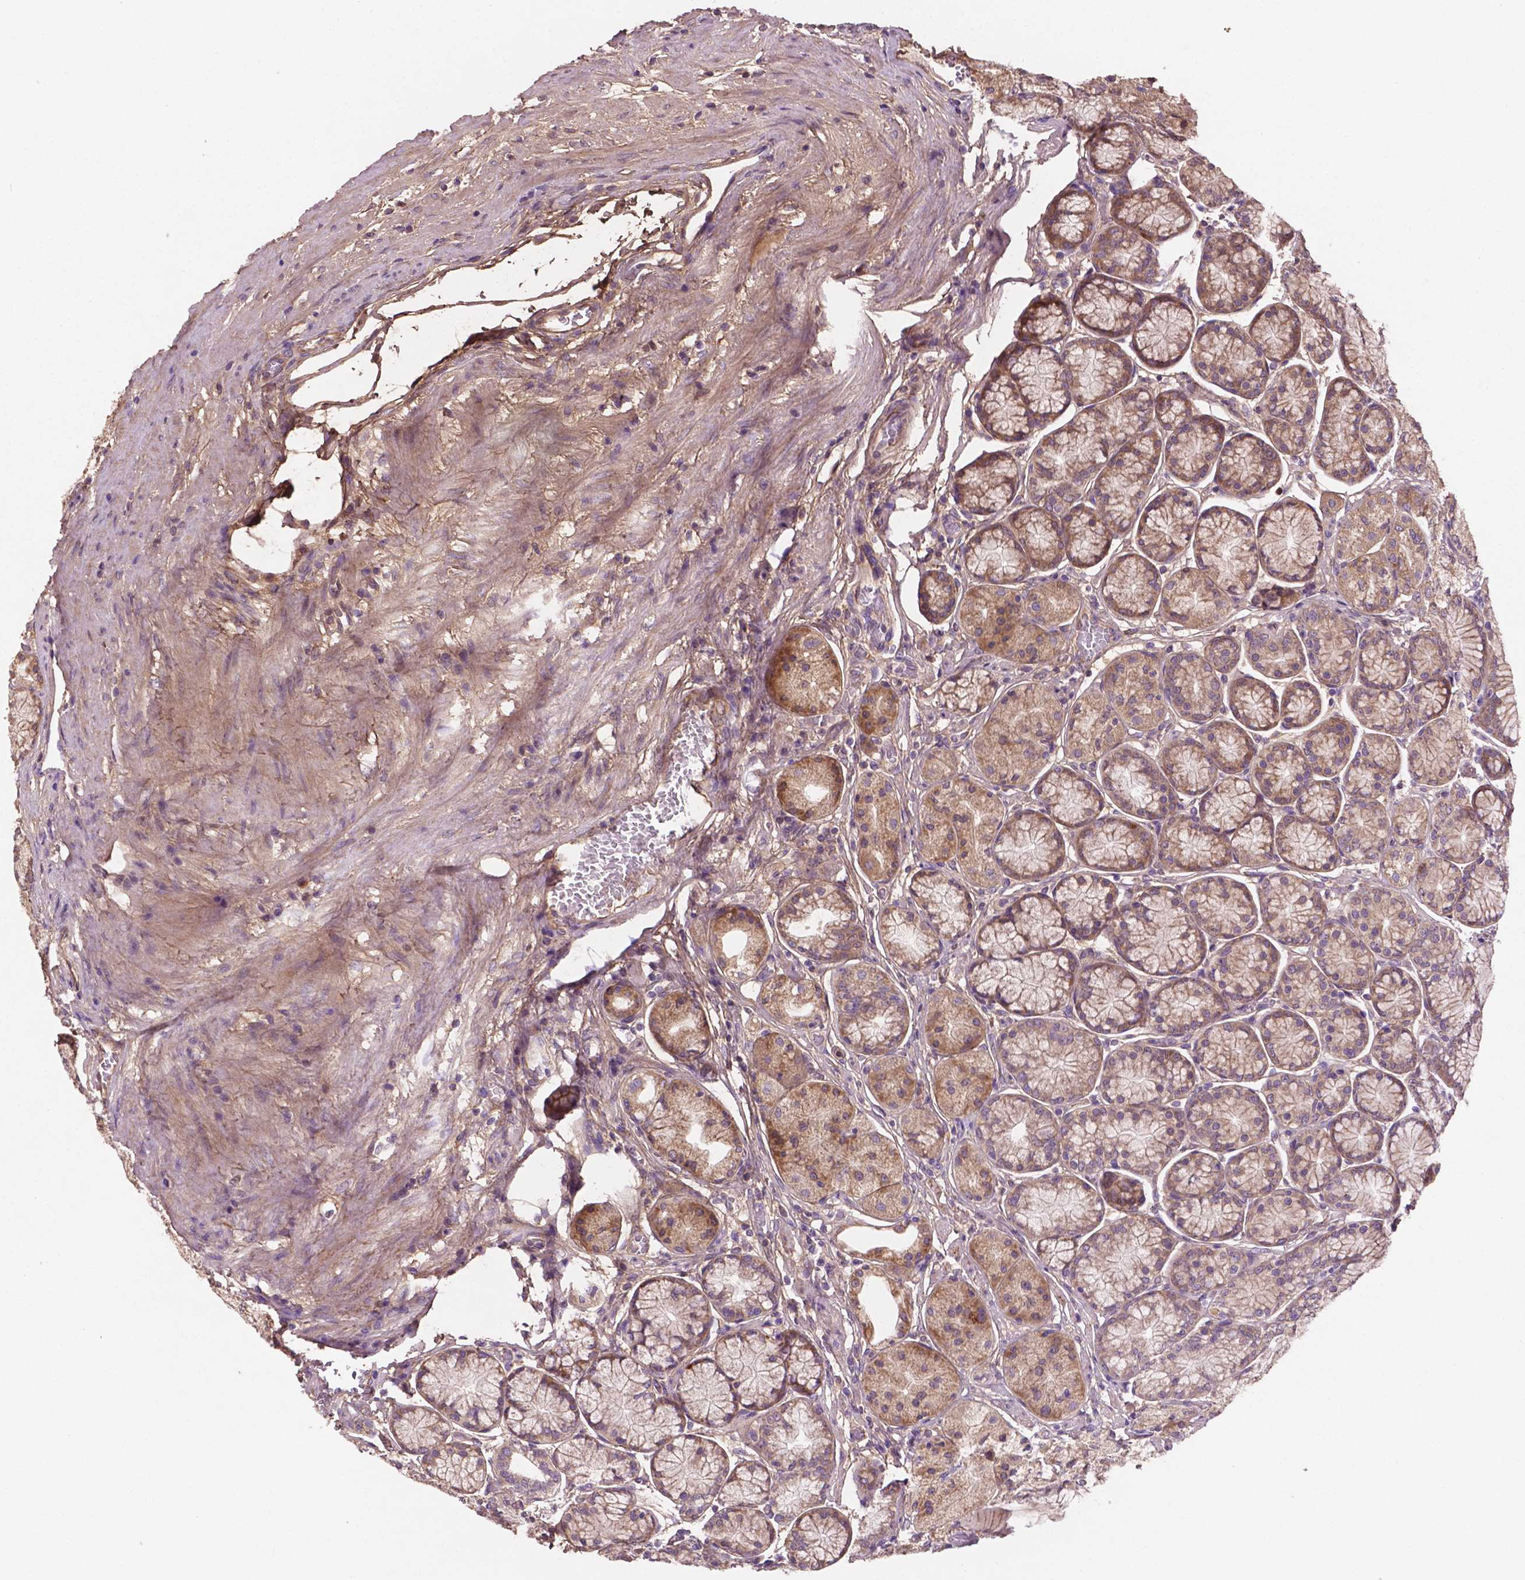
{"staining": {"intensity": "moderate", "quantity": ">75%", "location": "cytoplasmic/membranous"}, "tissue": "stomach", "cell_type": "Glandular cells", "image_type": "normal", "snomed": [{"axis": "morphology", "description": "Normal tissue, NOS"}, {"axis": "morphology", "description": "Adenocarcinoma, NOS"}, {"axis": "morphology", "description": "Adenocarcinoma, High grade"}, {"axis": "topography", "description": "Stomach, upper"}, {"axis": "topography", "description": "Stomach"}], "caption": "Immunohistochemical staining of normal human stomach shows >75% levels of moderate cytoplasmic/membranous protein positivity in approximately >75% of glandular cells.", "gene": "GJA9", "patient": {"sex": "female", "age": 65}}